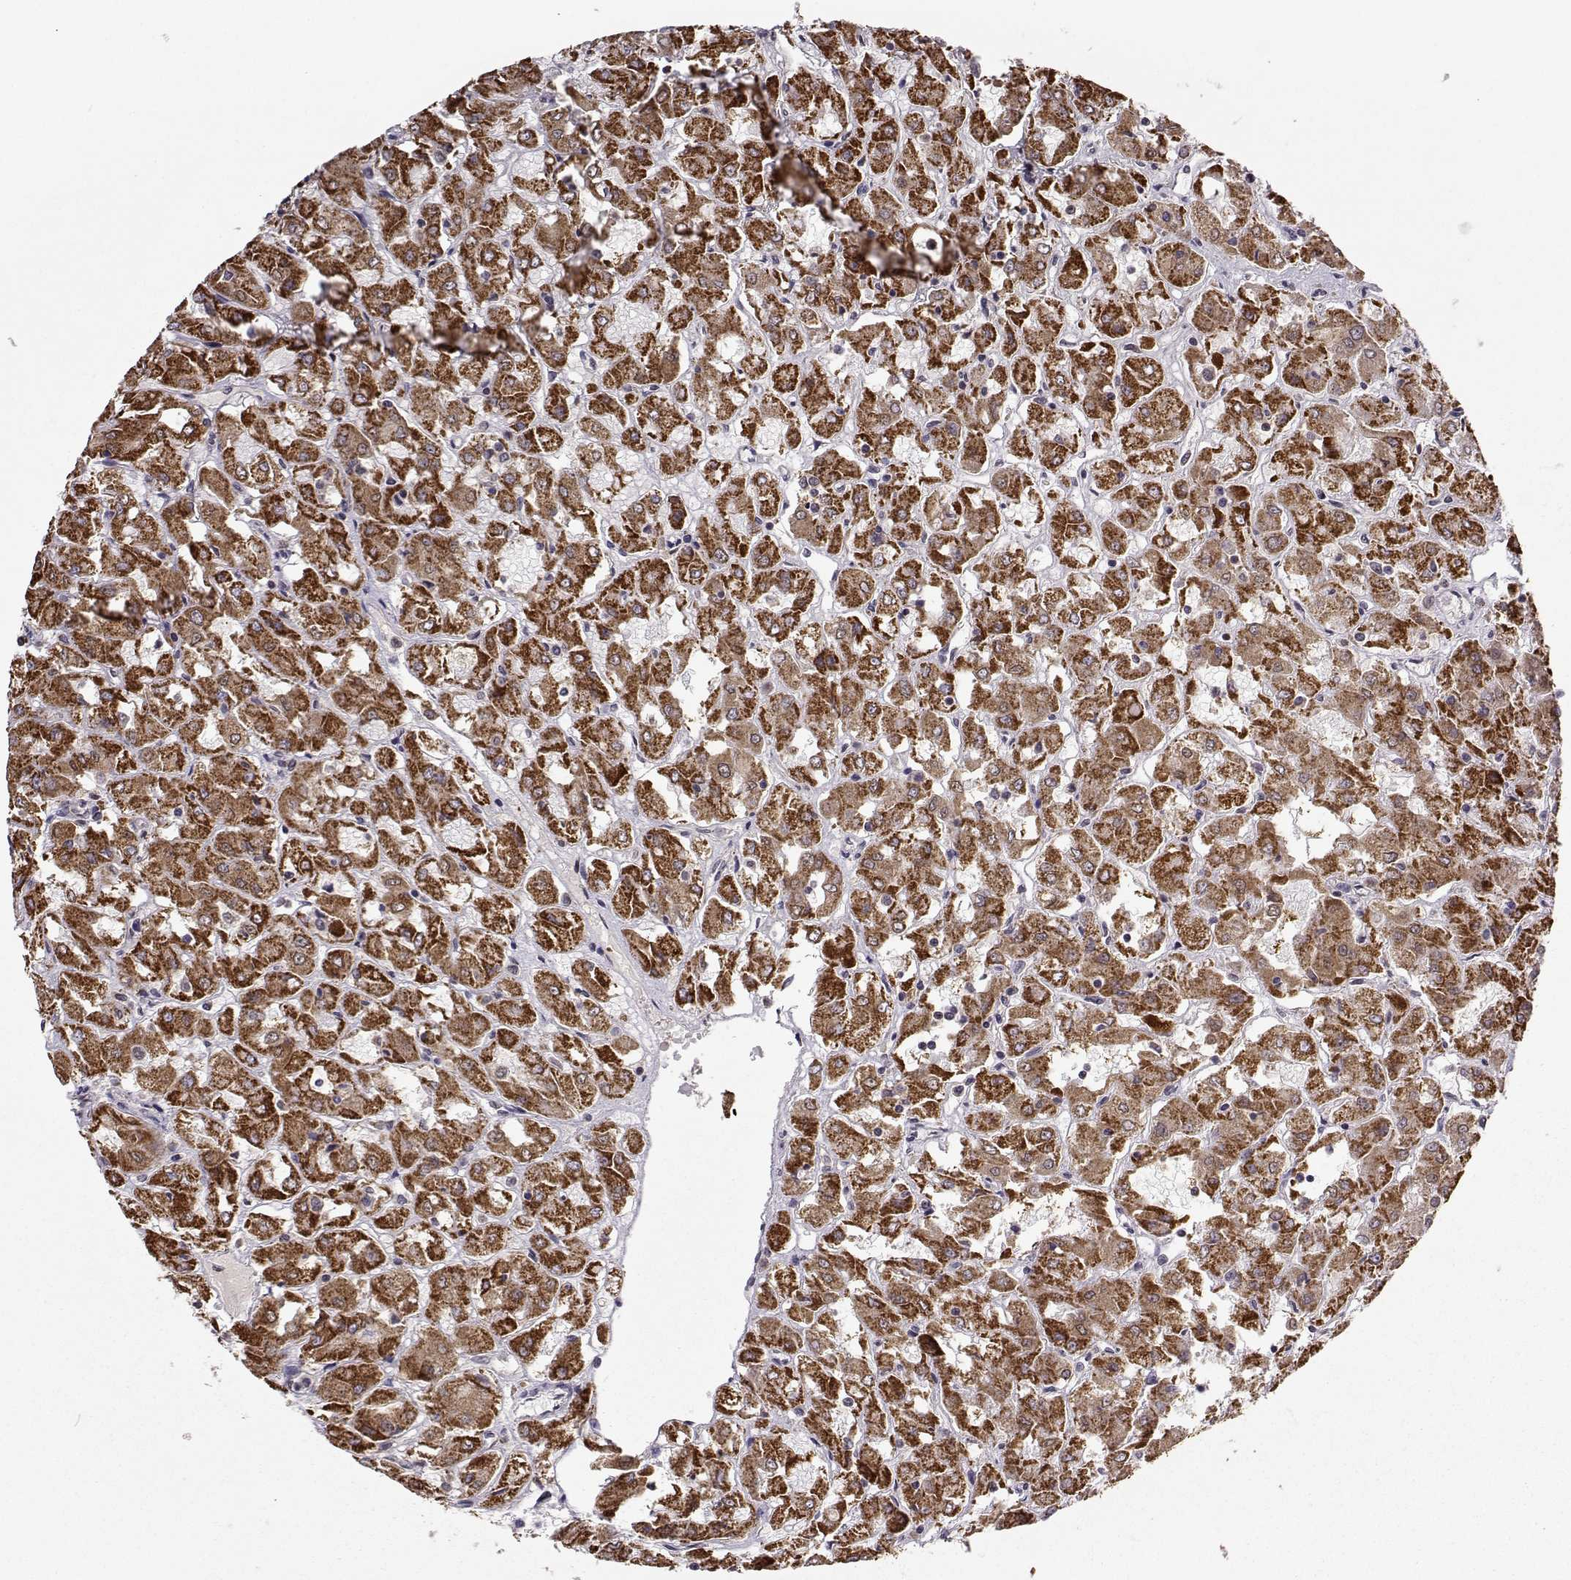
{"staining": {"intensity": "strong", "quantity": ">75%", "location": "cytoplasmic/membranous"}, "tissue": "renal cancer", "cell_type": "Tumor cells", "image_type": "cancer", "snomed": [{"axis": "morphology", "description": "Adenocarcinoma, NOS"}, {"axis": "topography", "description": "Kidney"}], "caption": "The photomicrograph exhibits immunohistochemical staining of renal cancer. There is strong cytoplasmic/membranous positivity is present in about >75% of tumor cells.", "gene": "NECAB3", "patient": {"sex": "male", "age": 72}}